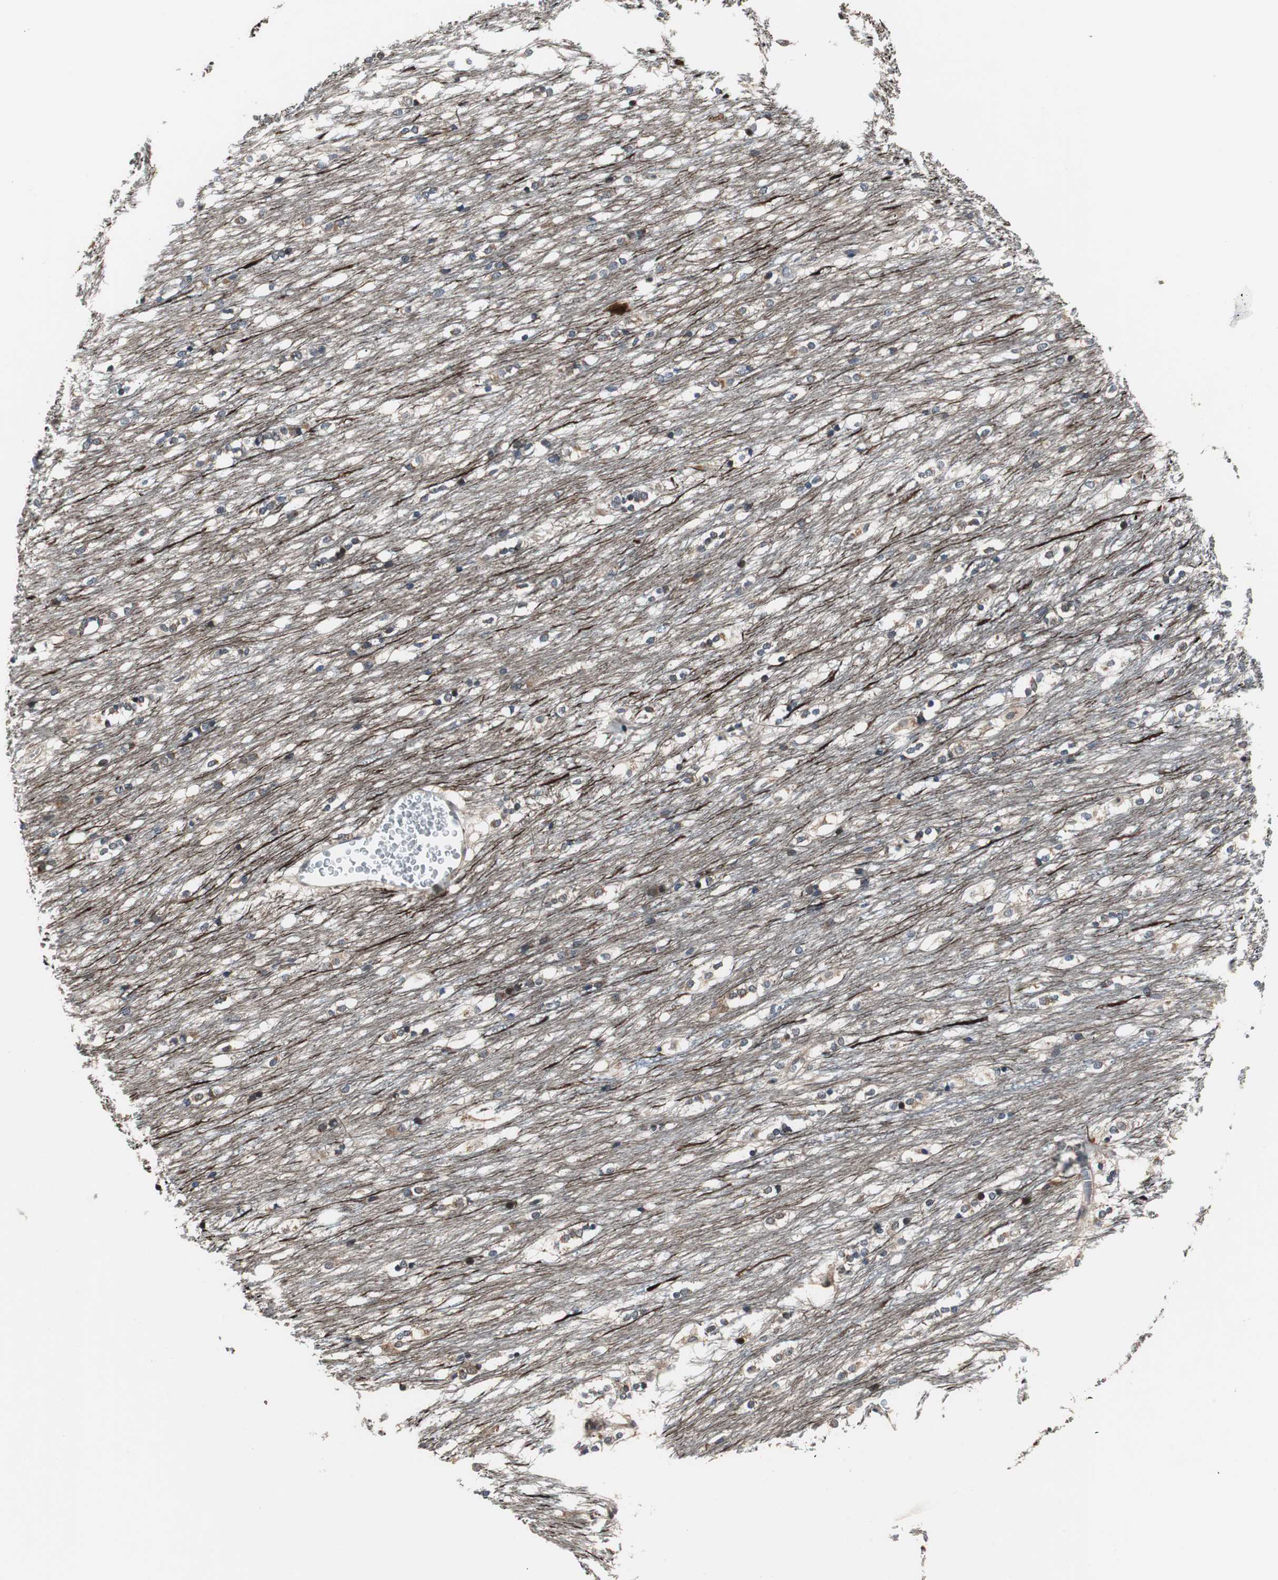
{"staining": {"intensity": "weak", "quantity": "25%-75%", "location": "cytoplasmic/membranous"}, "tissue": "caudate", "cell_type": "Glial cells", "image_type": "normal", "snomed": [{"axis": "morphology", "description": "Normal tissue, NOS"}, {"axis": "topography", "description": "Lateral ventricle wall"}], "caption": "Immunohistochemical staining of unremarkable human caudate displays 25%-75% levels of weak cytoplasmic/membranous protein expression in approximately 25%-75% of glial cells. (DAB (3,3'-diaminobenzidine) = brown stain, brightfield microscopy at high magnification).", "gene": "MRPL40", "patient": {"sex": "female", "age": 19}}